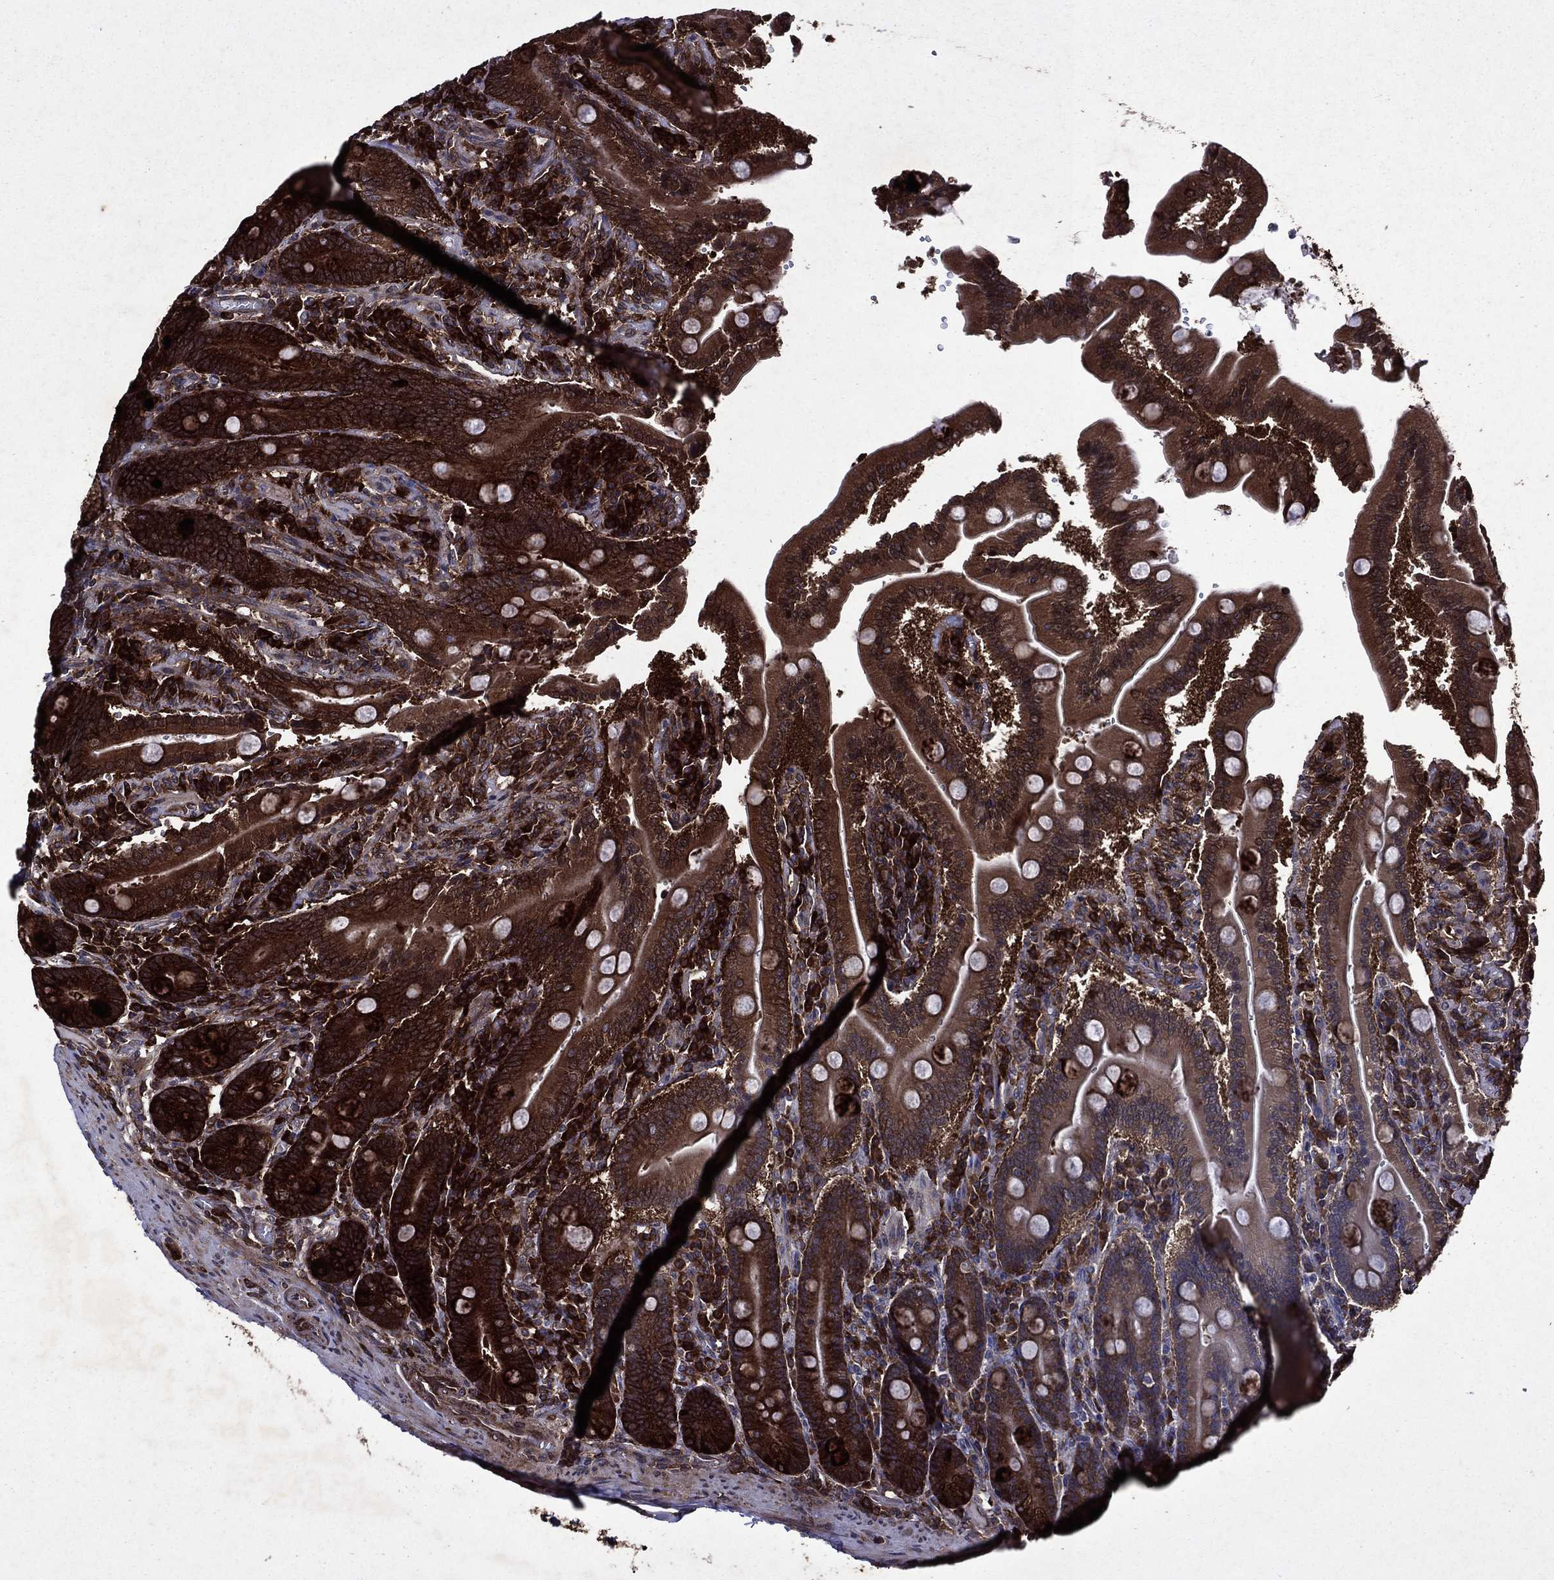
{"staining": {"intensity": "strong", "quantity": ">75%", "location": "cytoplasmic/membranous"}, "tissue": "duodenum", "cell_type": "Glandular cells", "image_type": "normal", "snomed": [{"axis": "morphology", "description": "Normal tissue, NOS"}, {"axis": "topography", "description": "Duodenum"}], "caption": "Immunohistochemical staining of benign human duodenum displays high levels of strong cytoplasmic/membranous positivity in approximately >75% of glandular cells.", "gene": "EIF2B4", "patient": {"sex": "female", "age": 62}}